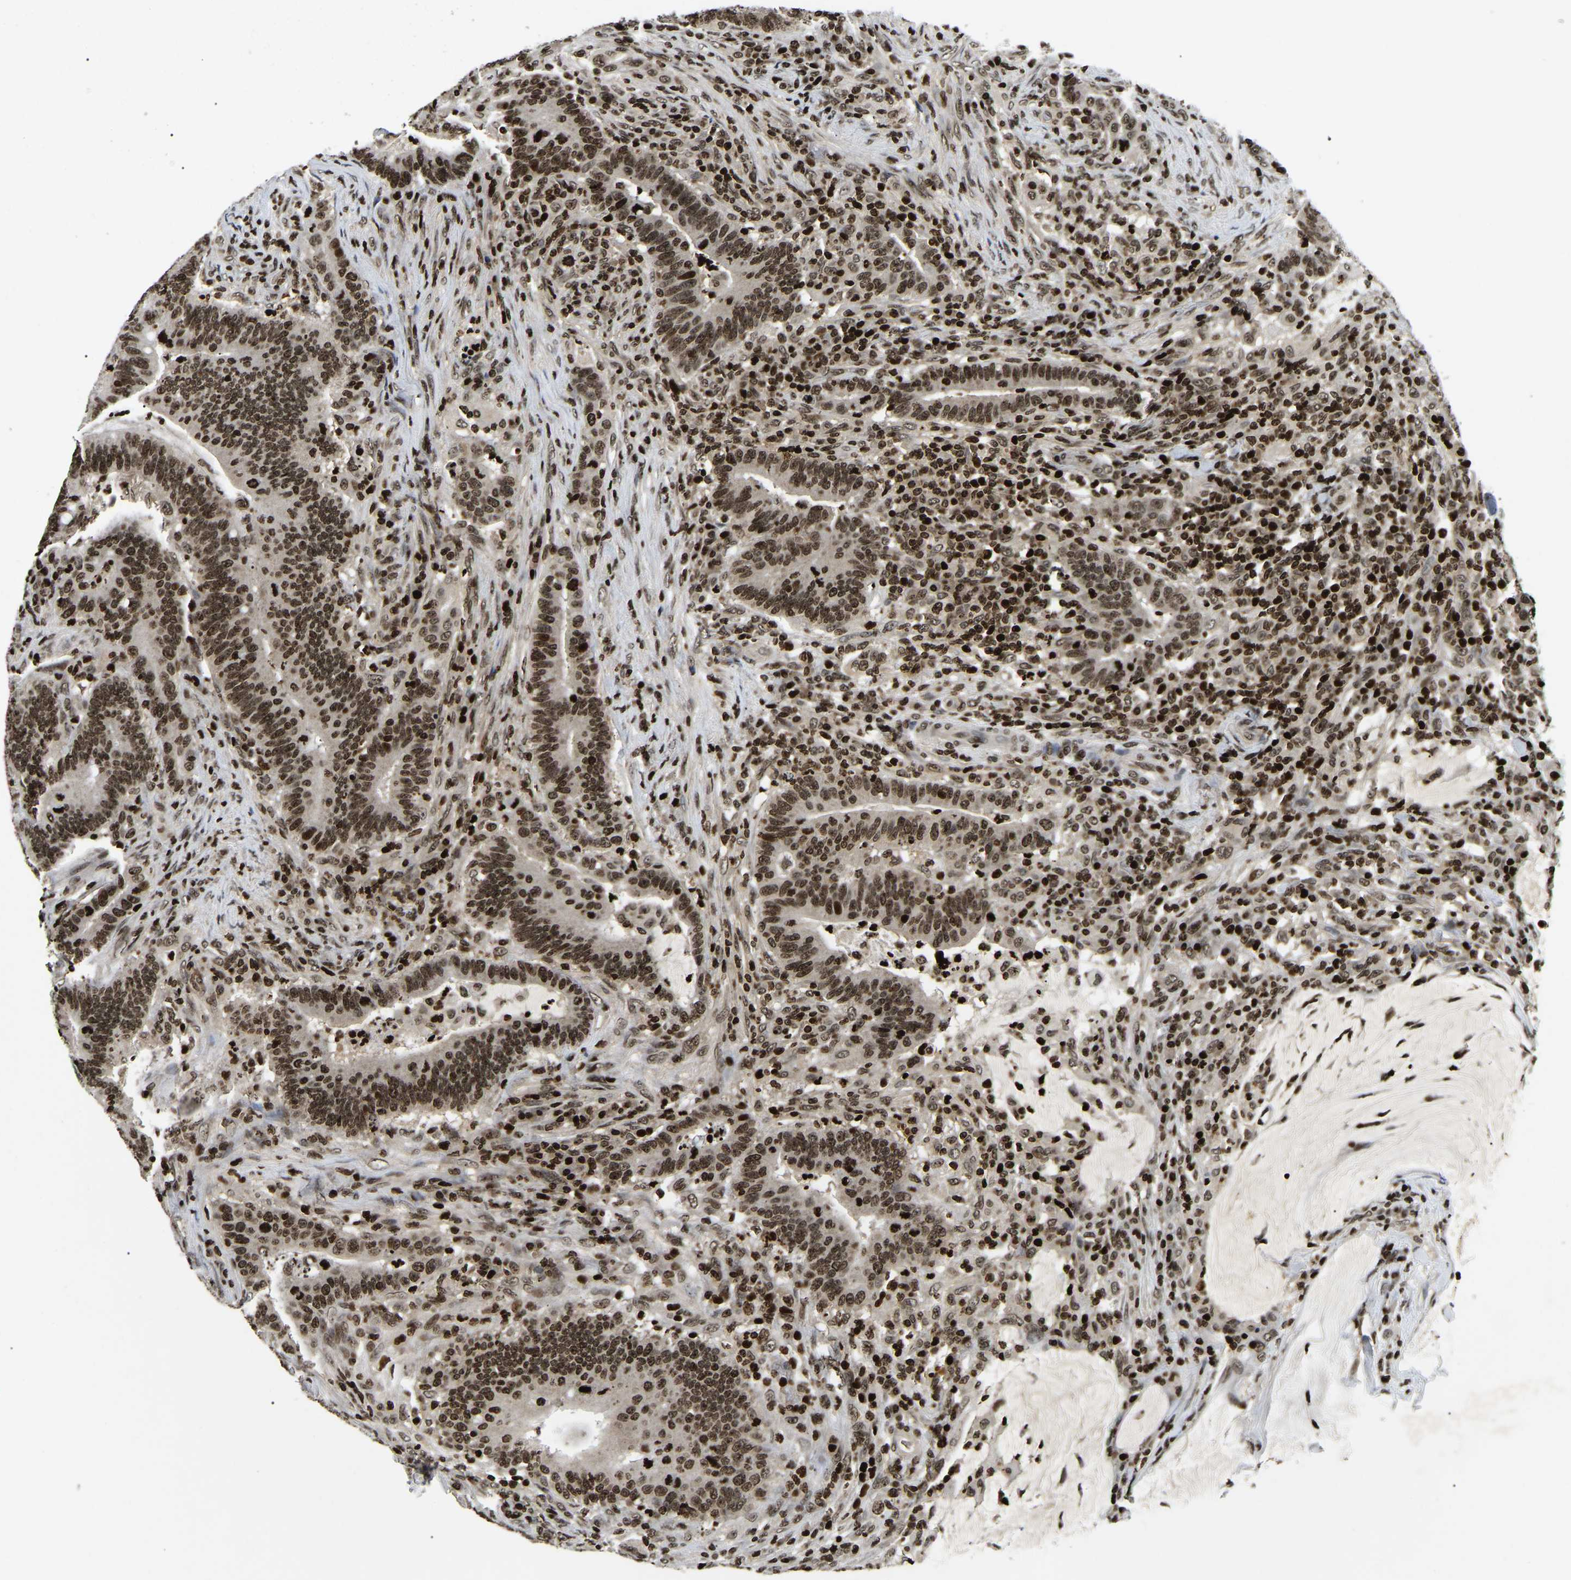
{"staining": {"intensity": "strong", "quantity": ">75%", "location": "nuclear"}, "tissue": "colorectal cancer", "cell_type": "Tumor cells", "image_type": "cancer", "snomed": [{"axis": "morphology", "description": "Normal tissue, NOS"}, {"axis": "morphology", "description": "Adenocarcinoma, NOS"}, {"axis": "topography", "description": "Colon"}], "caption": "About >75% of tumor cells in colorectal adenocarcinoma reveal strong nuclear protein staining as visualized by brown immunohistochemical staining.", "gene": "LRRC61", "patient": {"sex": "female", "age": 66}}